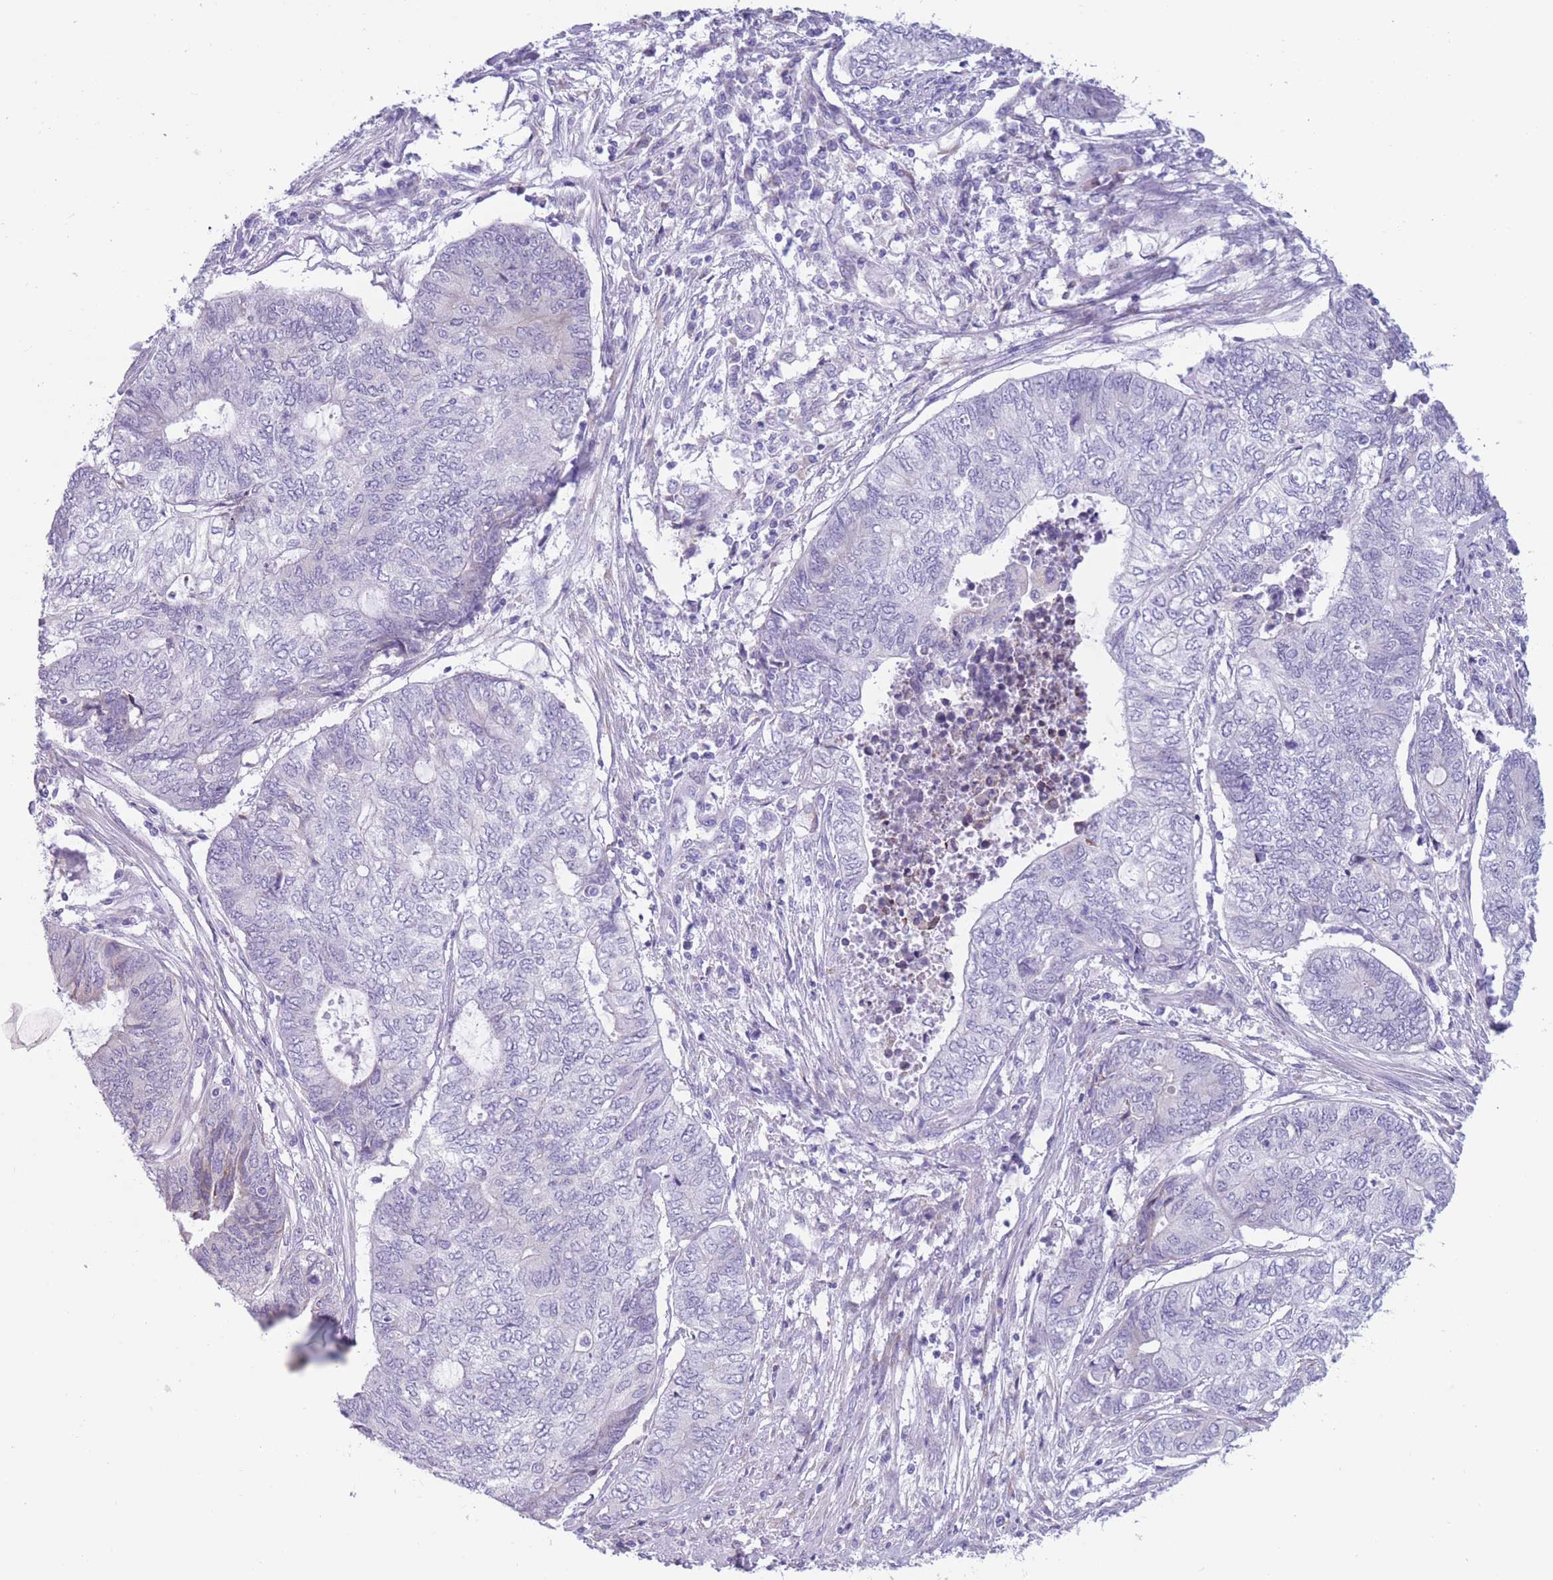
{"staining": {"intensity": "negative", "quantity": "none", "location": "none"}, "tissue": "endometrial cancer", "cell_type": "Tumor cells", "image_type": "cancer", "snomed": [{"axis": "morphology", "description": "Adenocarcinoma, NOS"}, {"axis": "topography", "description": "Uterus"}, {"axis": "topography", "description": "Endometrium"}], "caption": "Immunohistochemistry micrograph of neoplastic tissue: endometrial cancer stained with DAB (3,3'-diaminobenzidine) demonstrates no significant protein expression in tumor cells. The staining is performed using DAB (3,3'-diaminobenzidine) brown chromogen with nuclei counter-stained in using hematoxylin.", "gene": "COL27A1", "patient": {"sex": "female", "age": 70}}